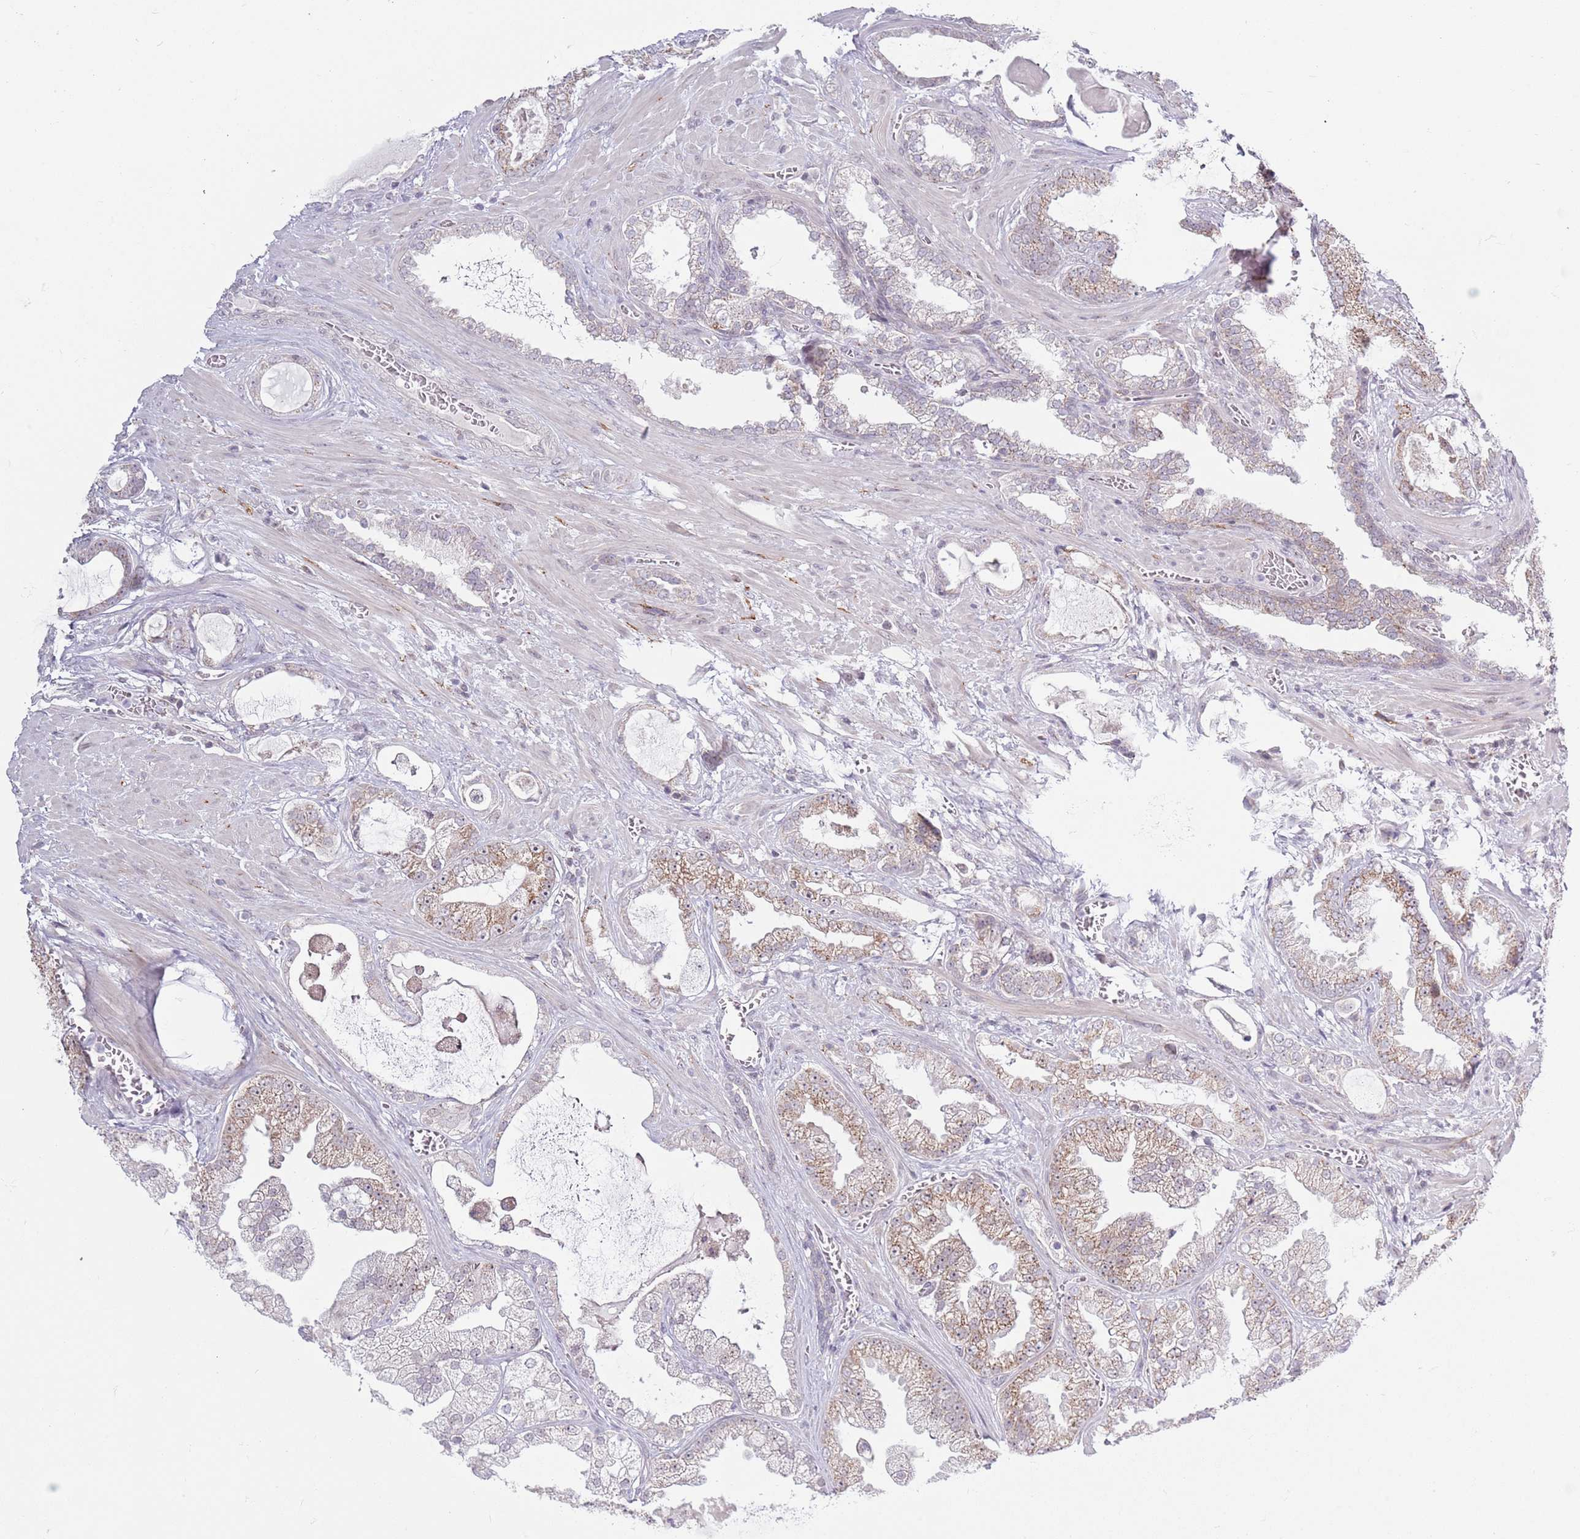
{"staining": {"intensity": "weak", "quantity": "<25%", "location": "cytoplasmic/membranous"}, "tissue": "prostate cancer", "cell_type": "Tumor cells", "image_type": "cancer", "snomed": [{"axis": "morphology", "description": "Adenocarcinoma, Low grade"}, {"axis": "topography", "description": "Prostate"}], "caption": "Immunohistochemical staining of prostate cancer (adenocarcinoma (low-grade)) exhibits no significant staining in tumor cells. The staining is performed using DAB (3,3'-diaminobenzidine) brown chromogen with nuclei counter-stained in using hematoxylin.", "gene": "MRPL34", "patient": {"sex": "male", "age": 57}}